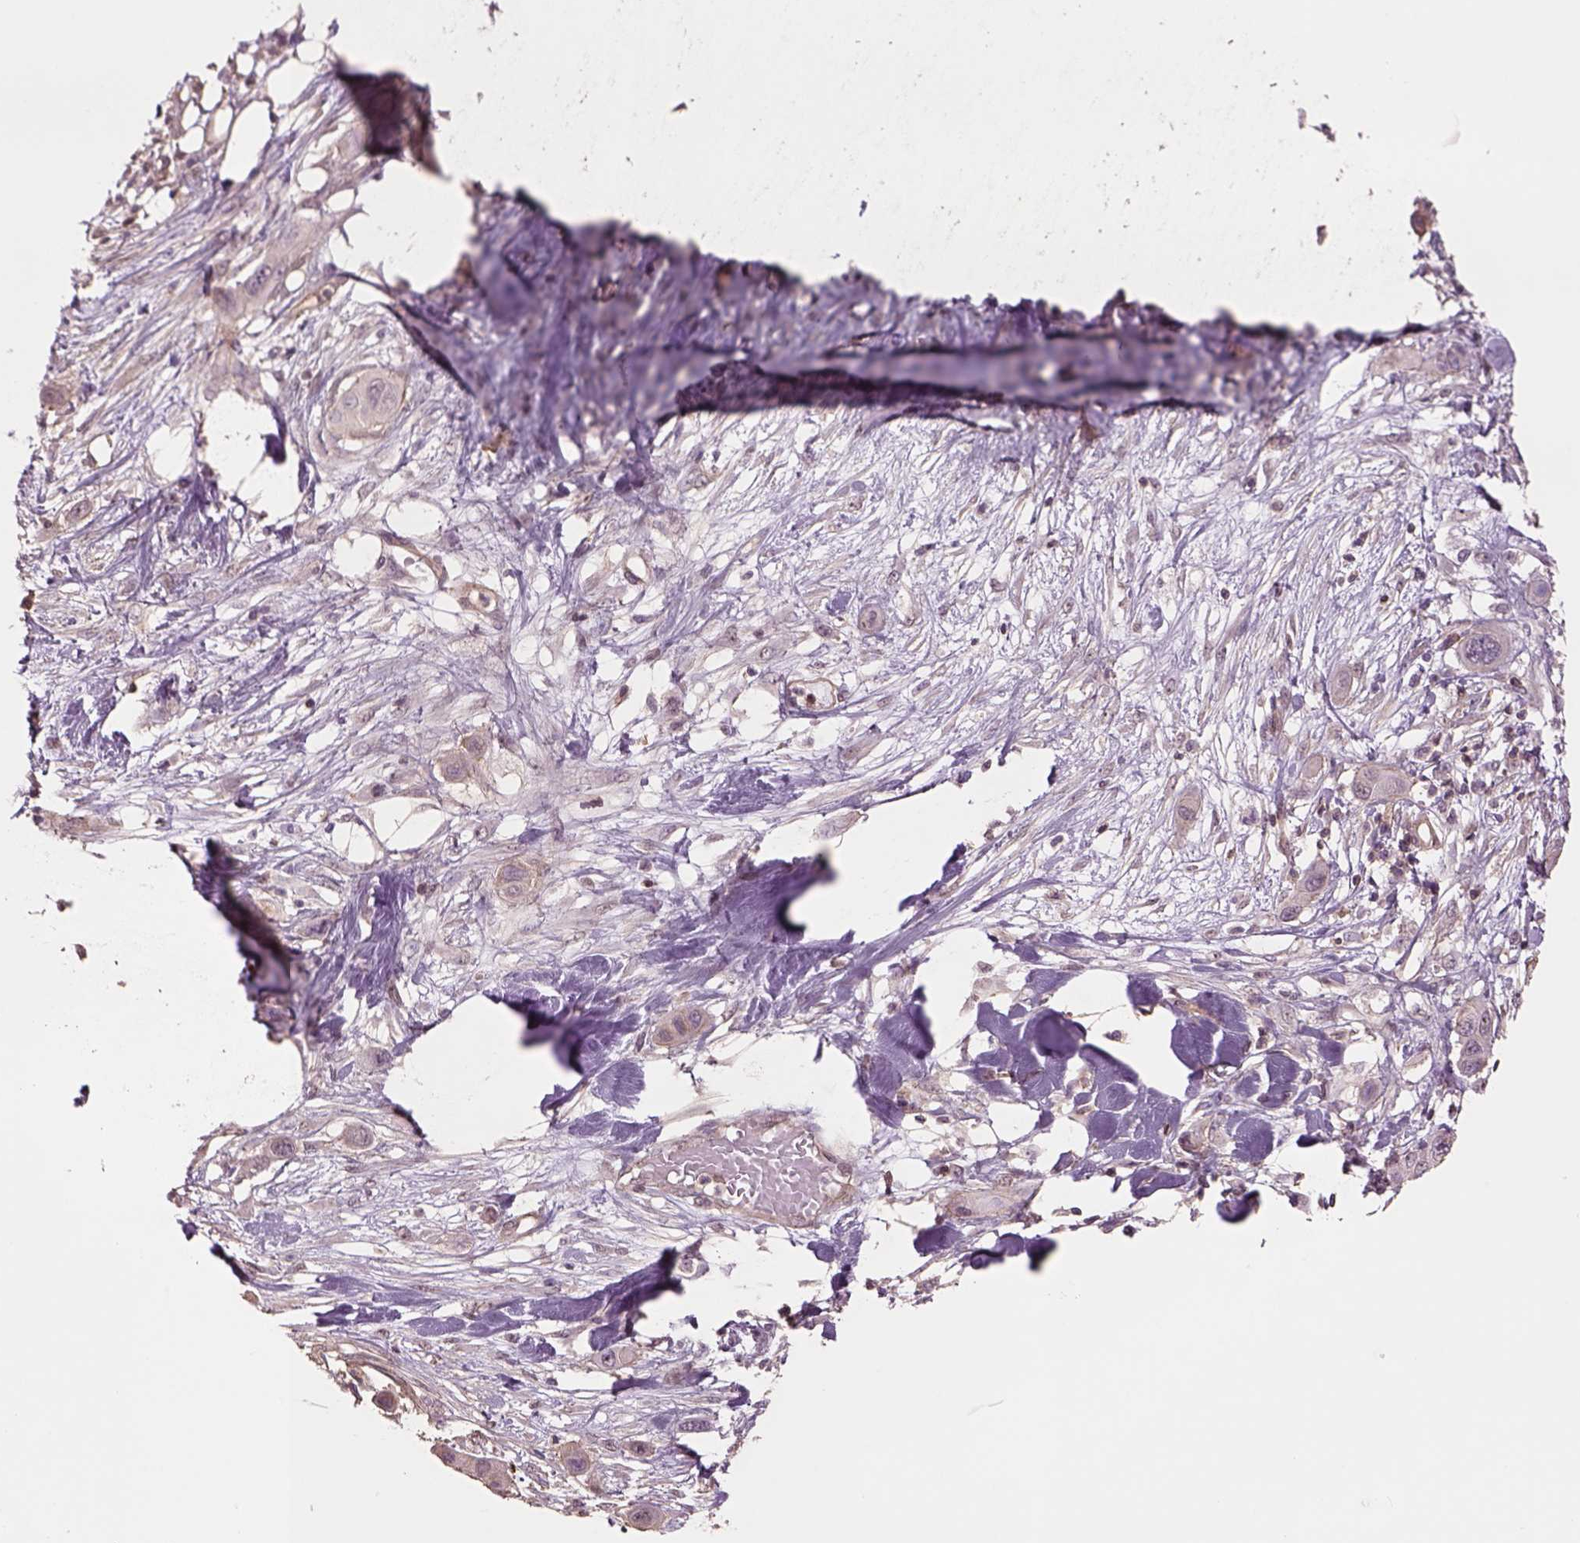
{"staining": {"intensity": "negative", "quantity": "none", "location": "none"}, "tissue": "skin cancer", "cell_type": "Tumor cells", "image_type": "cancer", "snomed": [{"axis": "morphology", "description": "Squamous cell carcinoma, NOS"}, {"axis": "topography", "description": "Skin"}], "caption": "Immunohistochemical staining of skin cancer reveals no significant expression in tumor cells.", "gene": "LIN7A", "patient": {"sex": "male", "age": 79}}